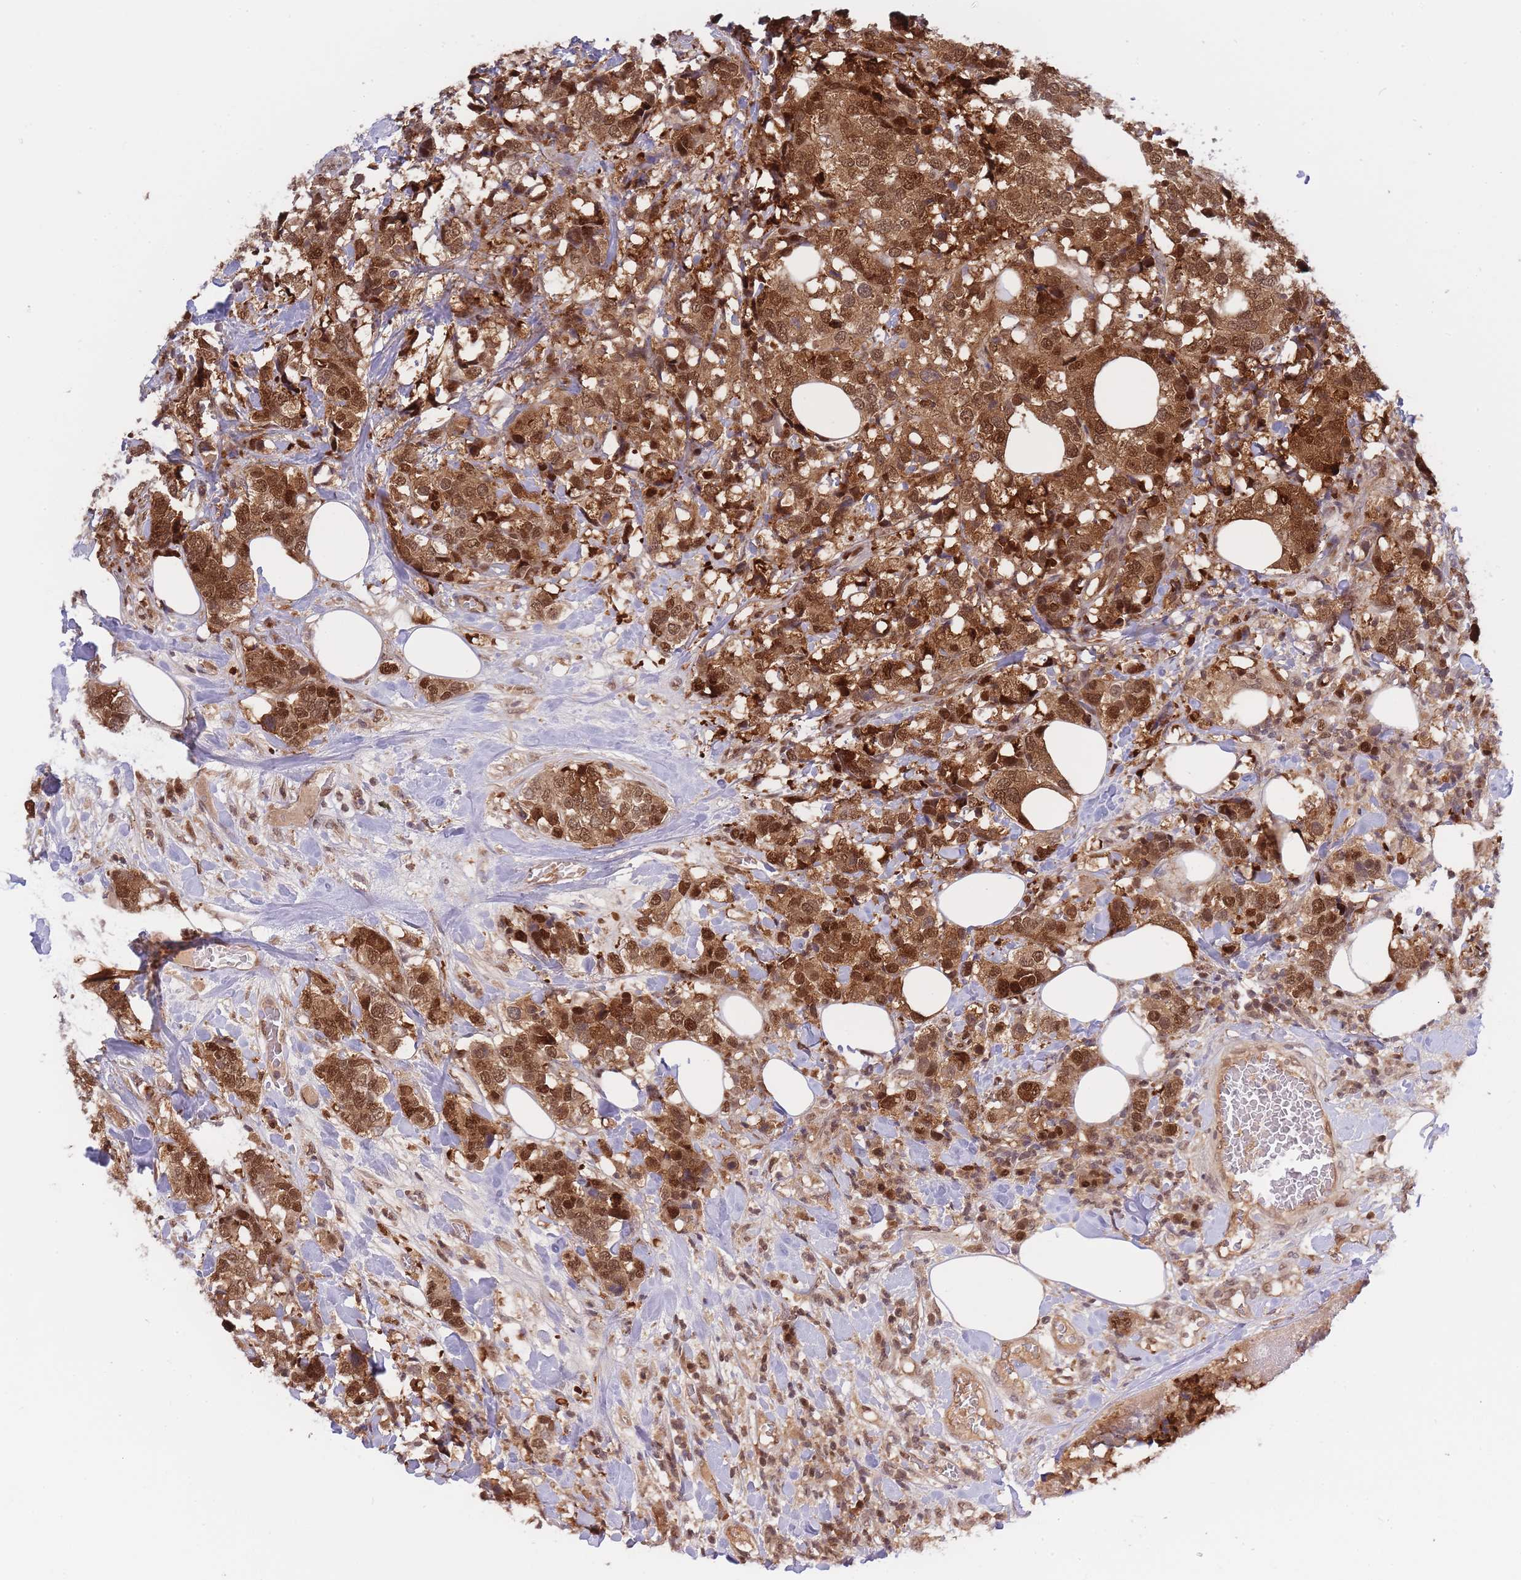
{"staining": {"intensity": "strong", "quantity": ">75%", "location": "cytoplasmic/membranous,nuclear"}, "tissue": "breast cancer", "cell_type": "Tumor cells", "image_type": "cancer", "snomed": [{"axis": "morphology", "description": "Lobular carcinoma"}, {"axis": "topography", "description": "Breast"}], "caption": "This is a histology image of immunohistochemistry staining of breast lobular carcinoma, which shows strong positivity in the cytoplasmic/membranous and nuclear of tumor cells.", "gene": "NSFL1C", "patient": {"sex": "female", "age": 59}}